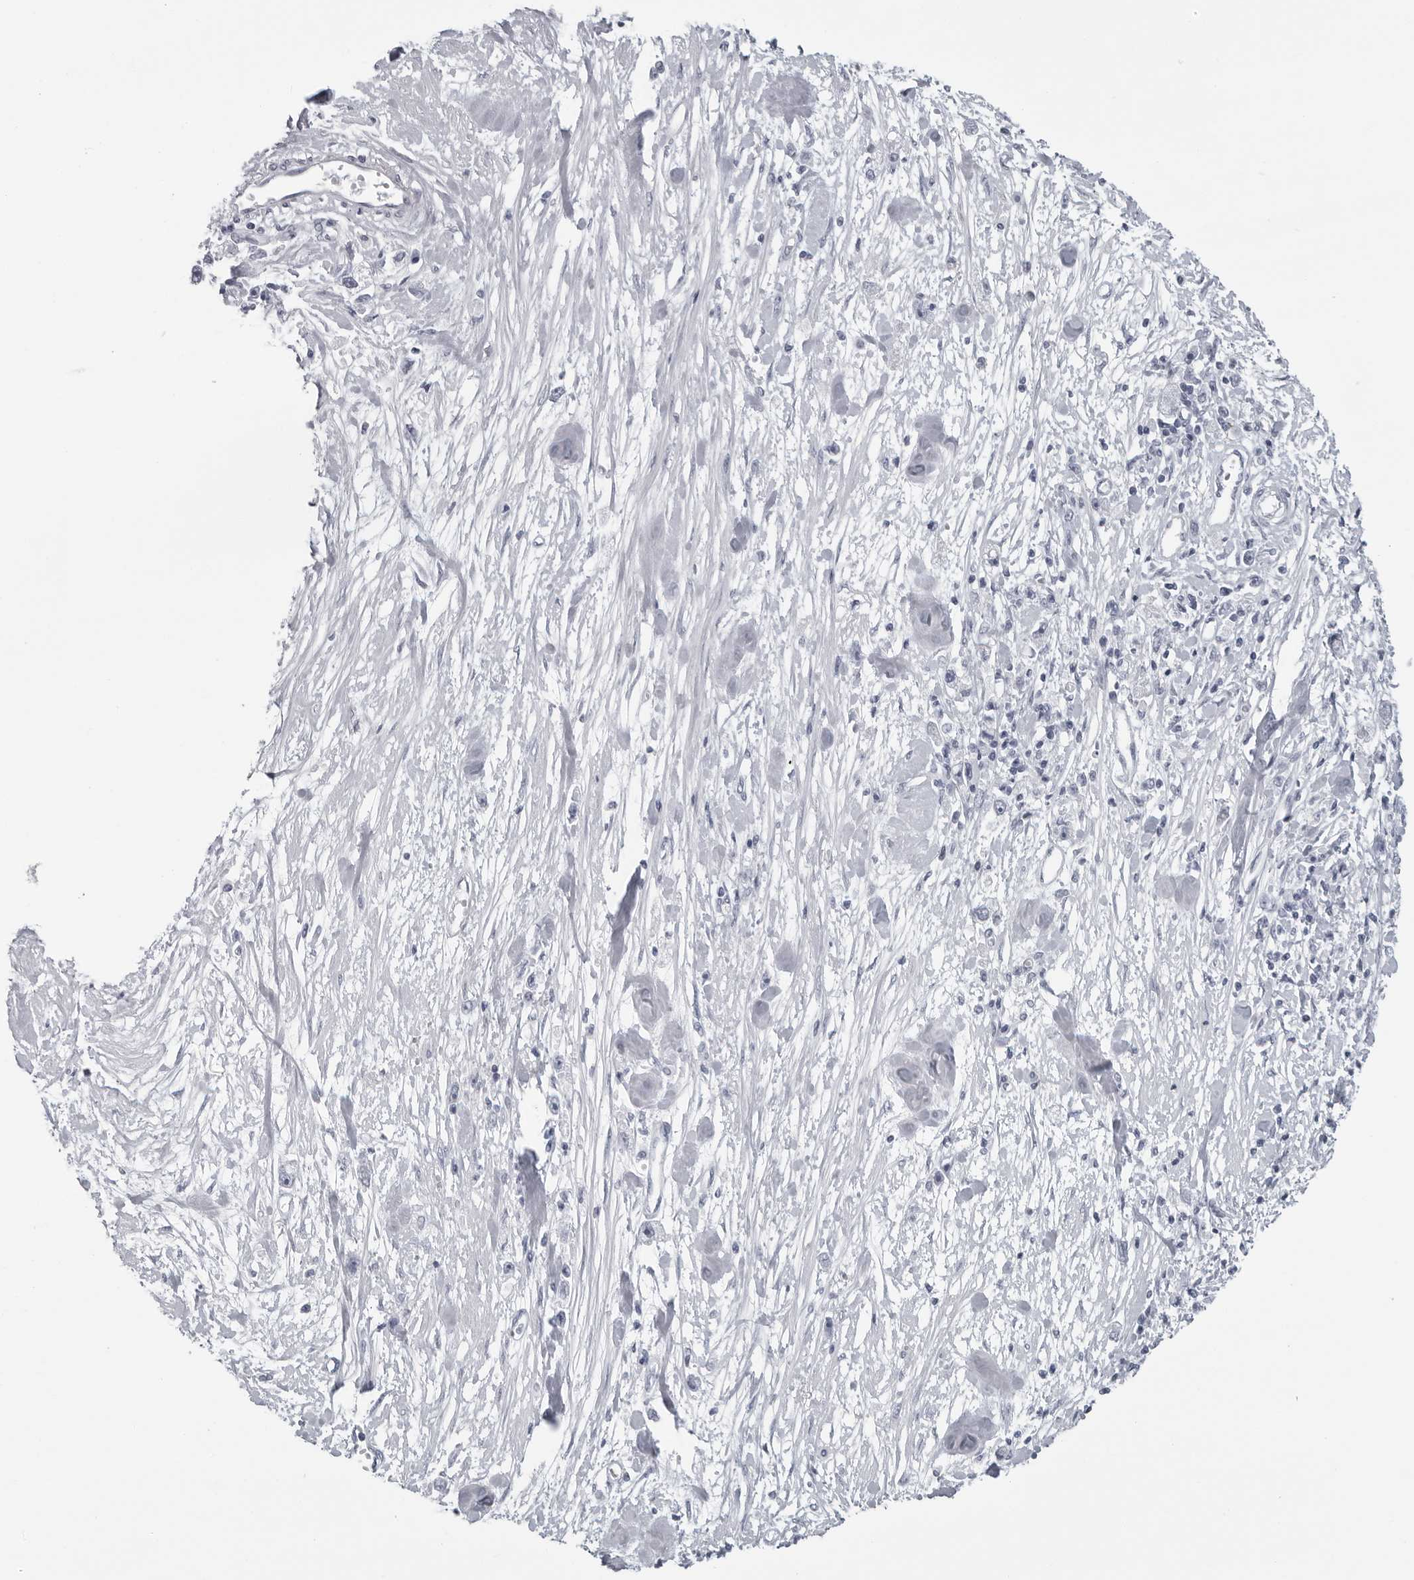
{"staining": {"intensity": "negative", "quantity": "none", "location": "none"}, "tissue": "stomach cancer", "cell_type": "Tumor cells", "image_type": "cancer", "snomed": [{"axis": "morphology", "description": "Adenocarcinoma, NOS"}, {"axis": "topography", "description": "Stomach"}], "caption": "This is a micrograph of IHC staining of adenocarcinoma (stomach), which shows no staining in tumor cells.", "gene": "OPLAH", "patient": {"sex": "female", "age": 59}}